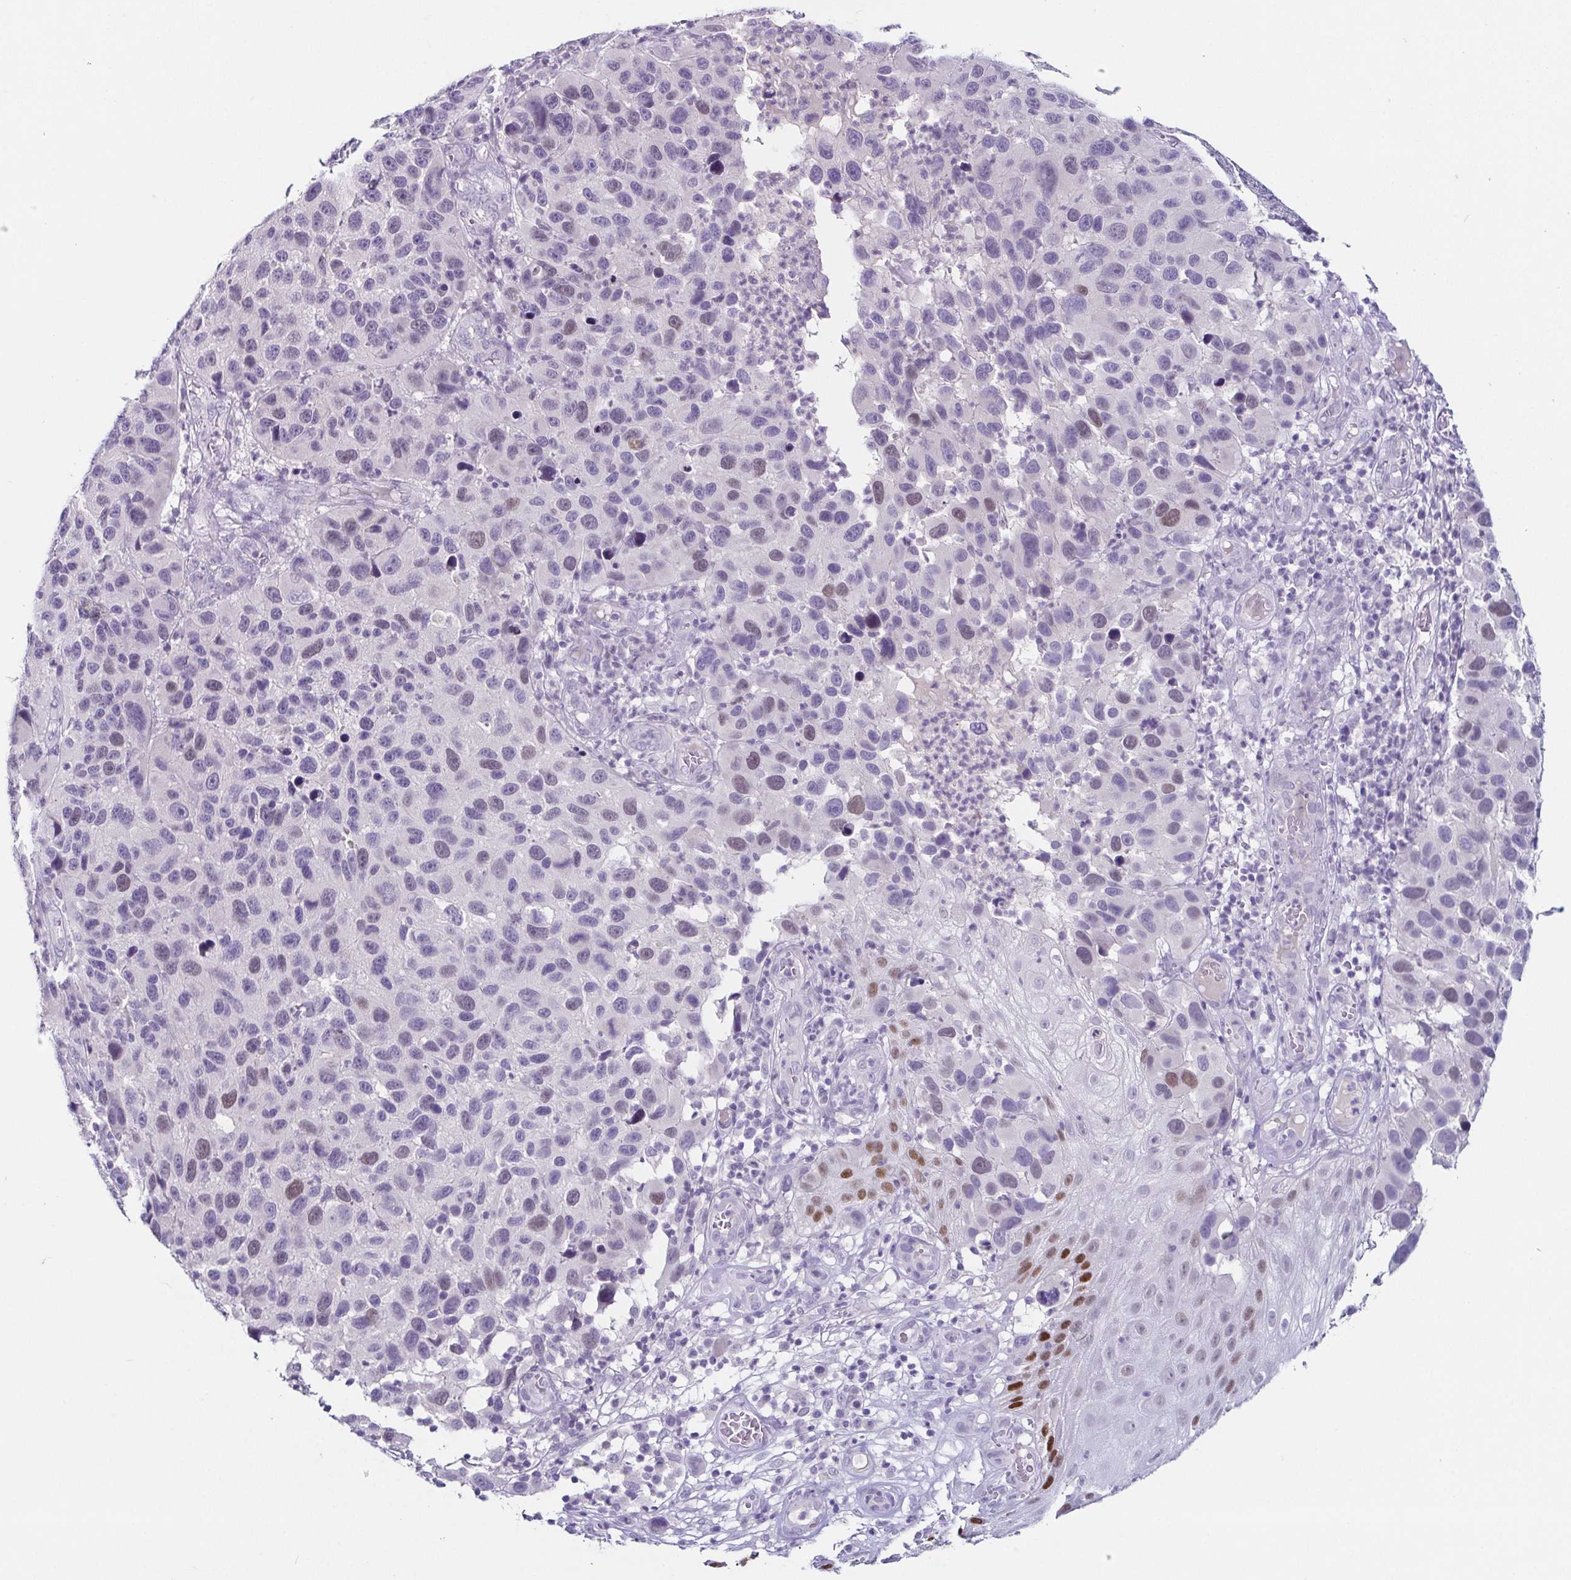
{"staining": {"intensity": "negative", "quantity": "none", "location": "none"}, "tissue": "melanoma", "cell_type": "Tumor cells", "image_type": "cancer", "snomed": [{"axis": "morphology", "description": "Malignant melanoma, NOS"}, {"axis": "topography", "description": "Skin"}], "caption": "DAB immunohistochemical staining of human melanoma demonstrates no significant positivity in tumor cells.", "gene": "TP73", "patient": {"sex": "male", "age": 53}}